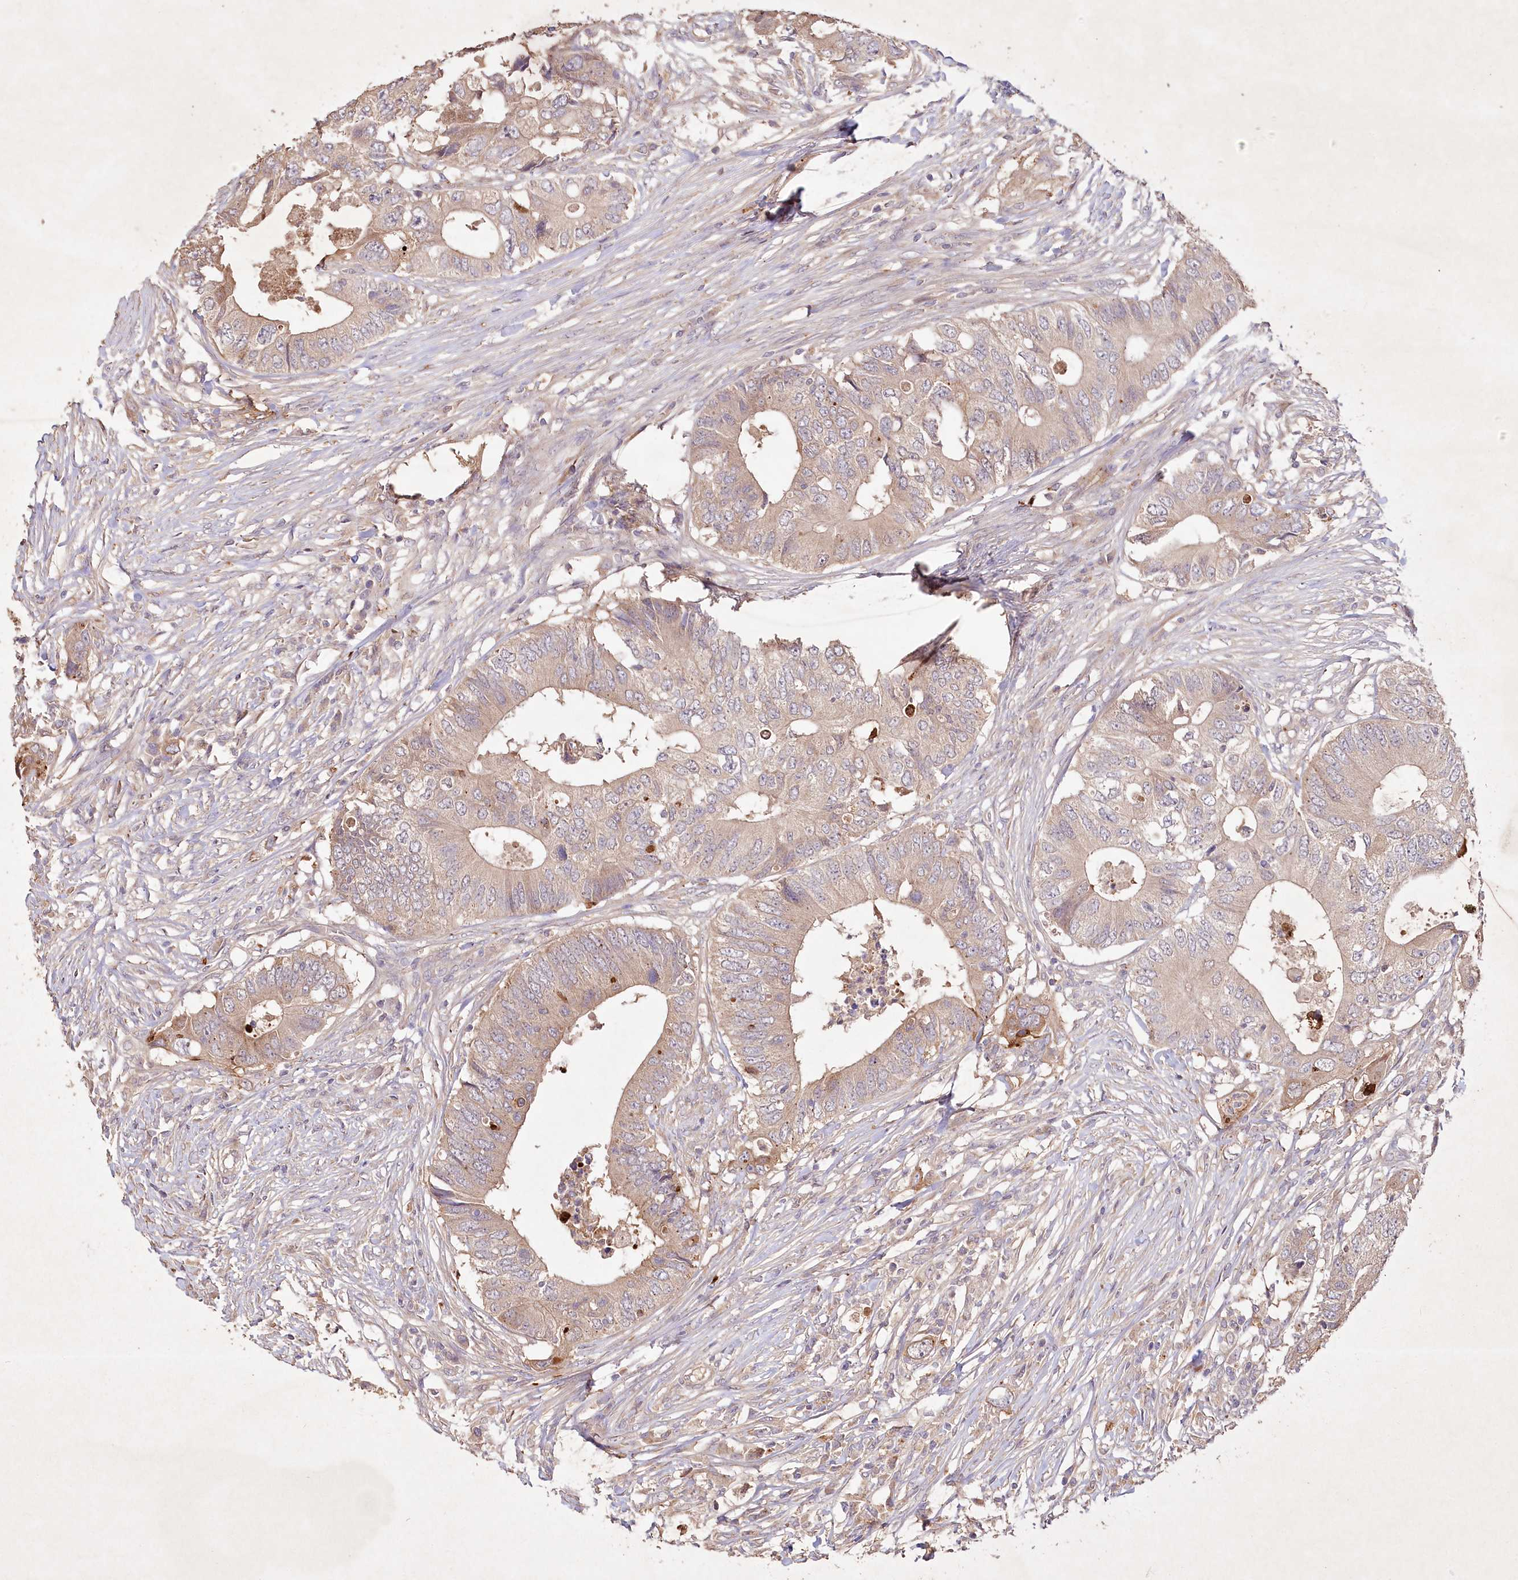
{"staining": {"intensity": "moderate", "quantity": "25%-75%", "location": "cytoplasmic/membranous"}, "tissue": "colorectal cancer", "cell_type": "Tumor cells", "image_type": "cancer", "snomed": [{"axis": "morphology", "description": "Adenocarcinoma, NOS"}, {"axis": "topography", "description": "Colon"}], "caption": "Tumor cells exhibit medium levels of moderate cytoplasmic/membranous positivity in about 25%-75% of cells in human colorectal cancer (adenocarcinoma).", "gene": "IRAK1BP1", "patient": {"sex": "male", "age": 71}}